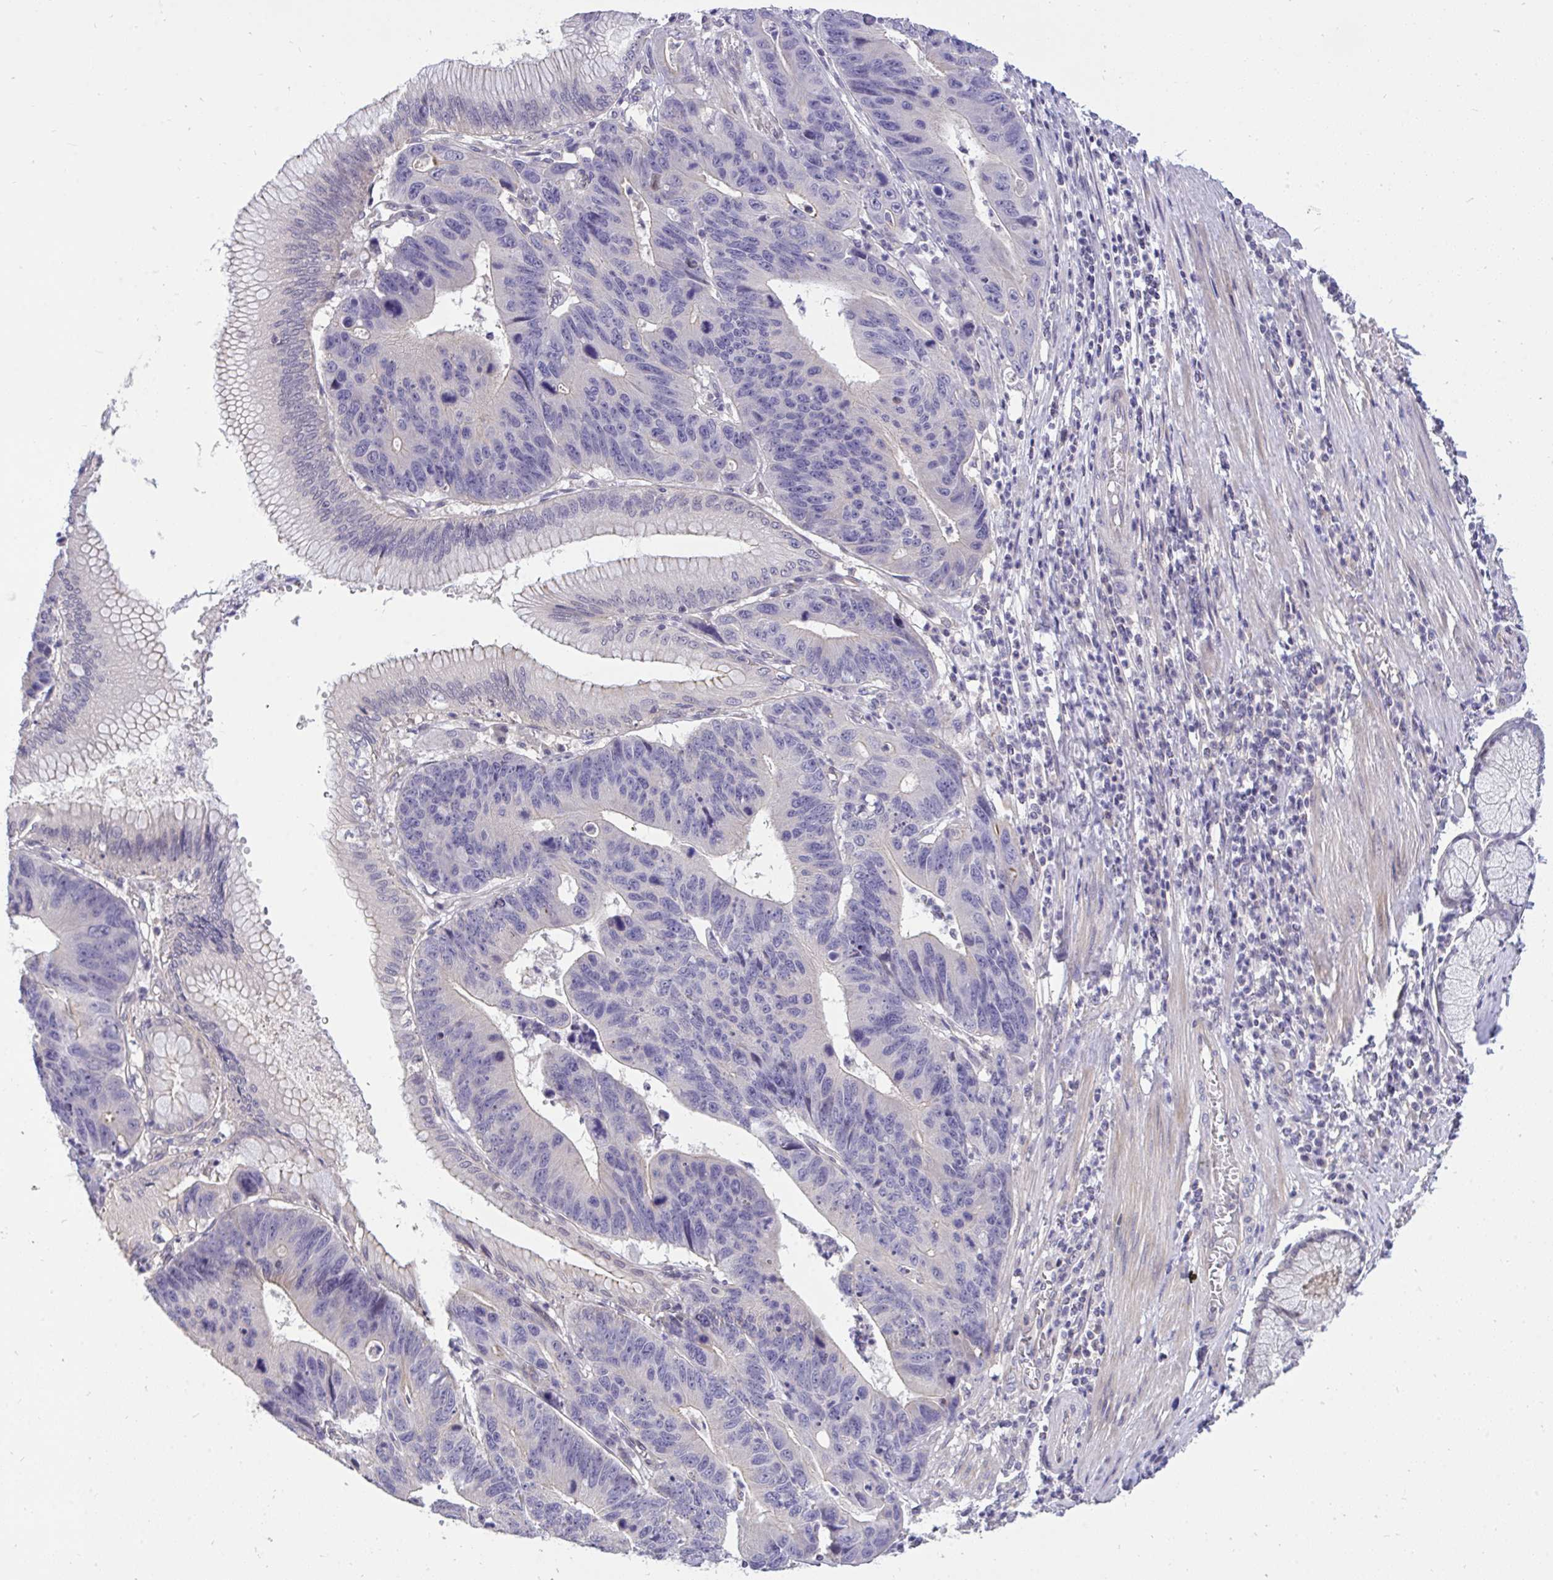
{"staining": {"intensity": "negative", "quantity": "none", "location": "none"}, "tissue": "stomach cancer", "cell_type": "Tumor cells", "image_type": "cancer", "snomed": [{"axis": "morphology", "description": "Adenocarcinoma, NOS"}, {"axis": "topography", "description": "Stomach"}], "caption": "This is an IHC micrograph of stomach cancer (adenocarcinoma). There is no positivity in tumor cells.", "gene": "C19orf54", "patient": {"sex": "male", "age": 59}}